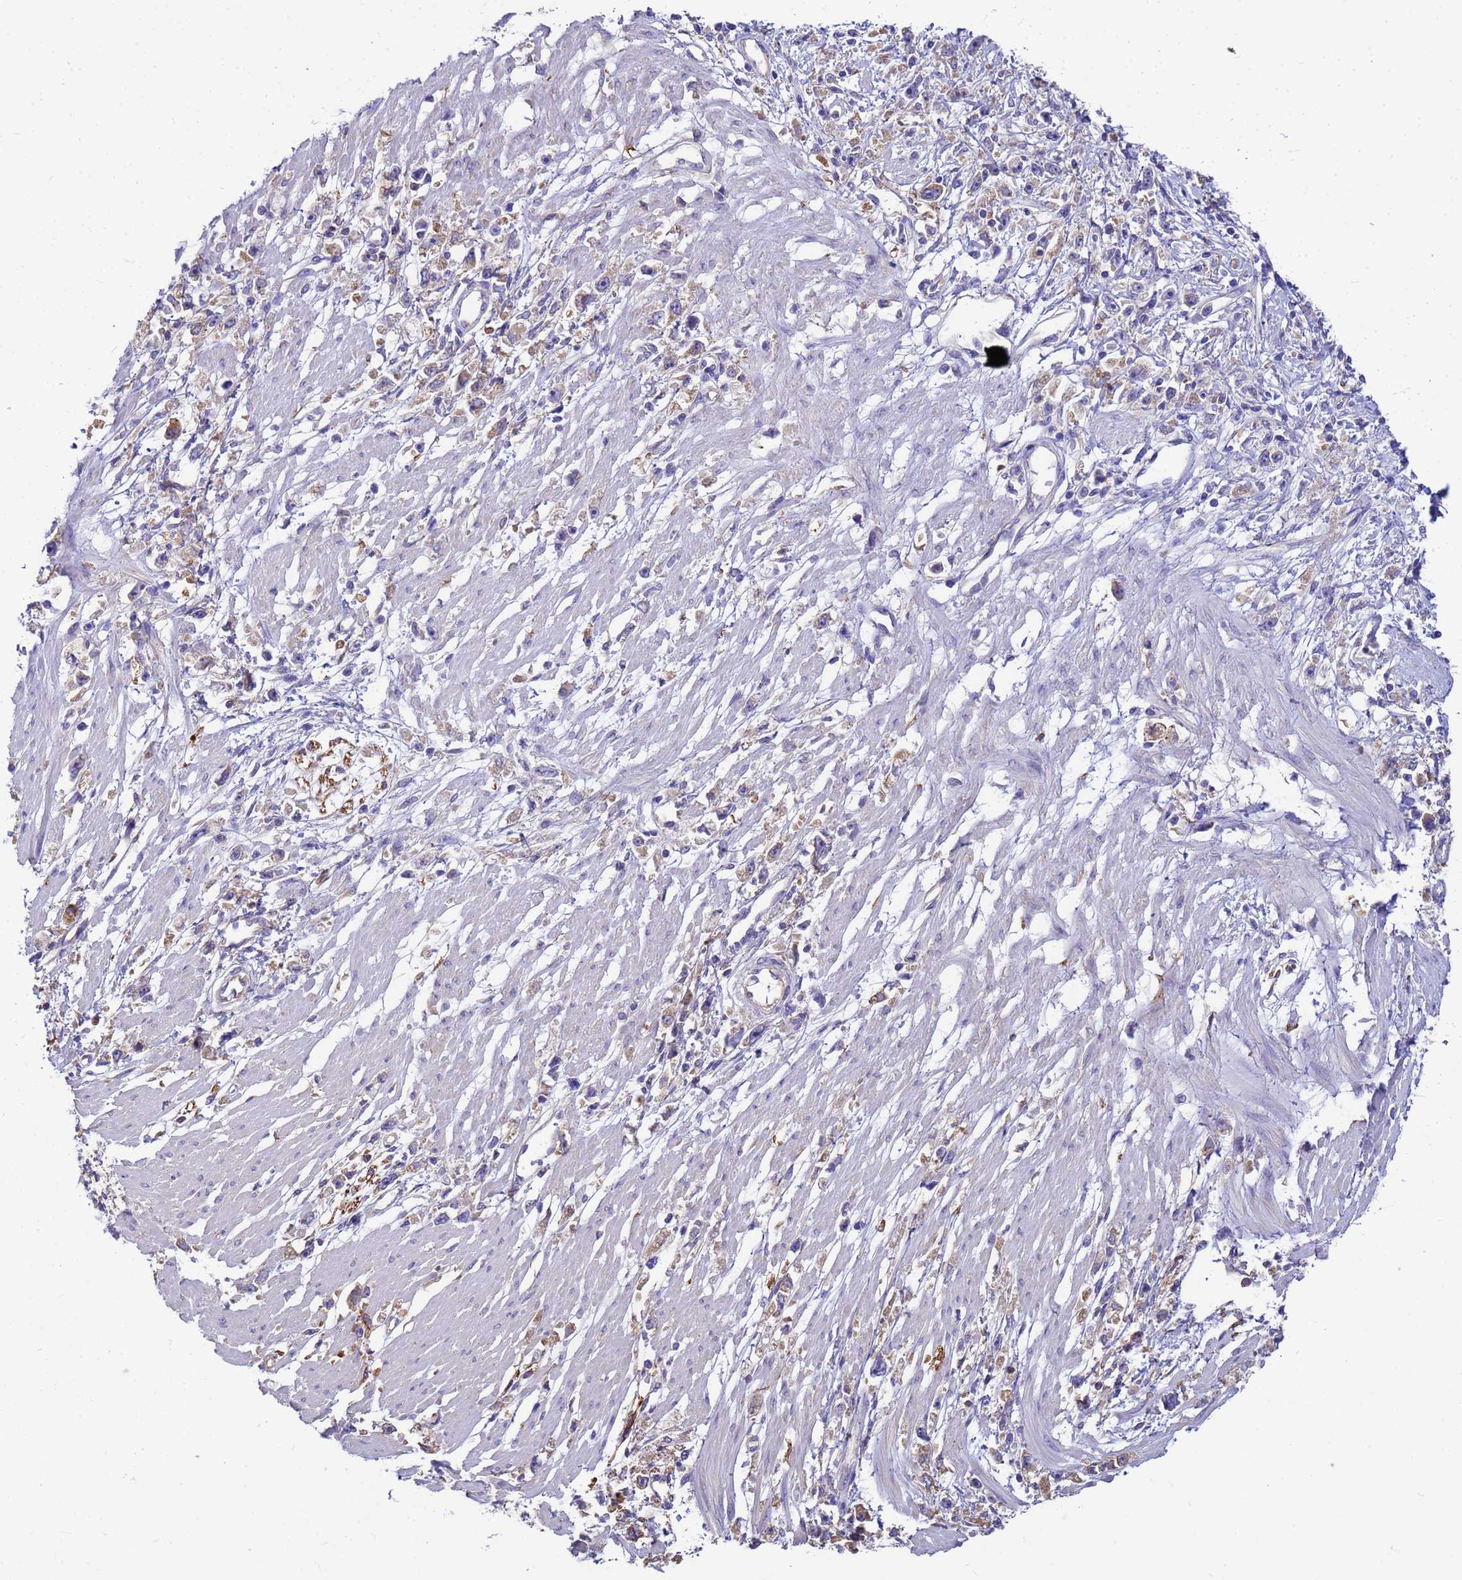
{"staining": {"intensity": "weak", "quantity": "25%-75%", "location": "cytoplasmic/membranous"}, "tissue": "stomach cancer", "cell_type": "Tumor cells", "image_type": "cancer", "snomed": [{"axis": "morphology", "description": "Adenocarcinoma, NOS"}, {"axis": "topography", "description": "Stomach"}], "caption": "A brown stain shows weak cytoplasmic/membranous expression of a protein in stomach cancer (adenocarcinoma) tumor cells.", "gene": "TUBB1", "patient": {"sex": "female", "age": 59}}